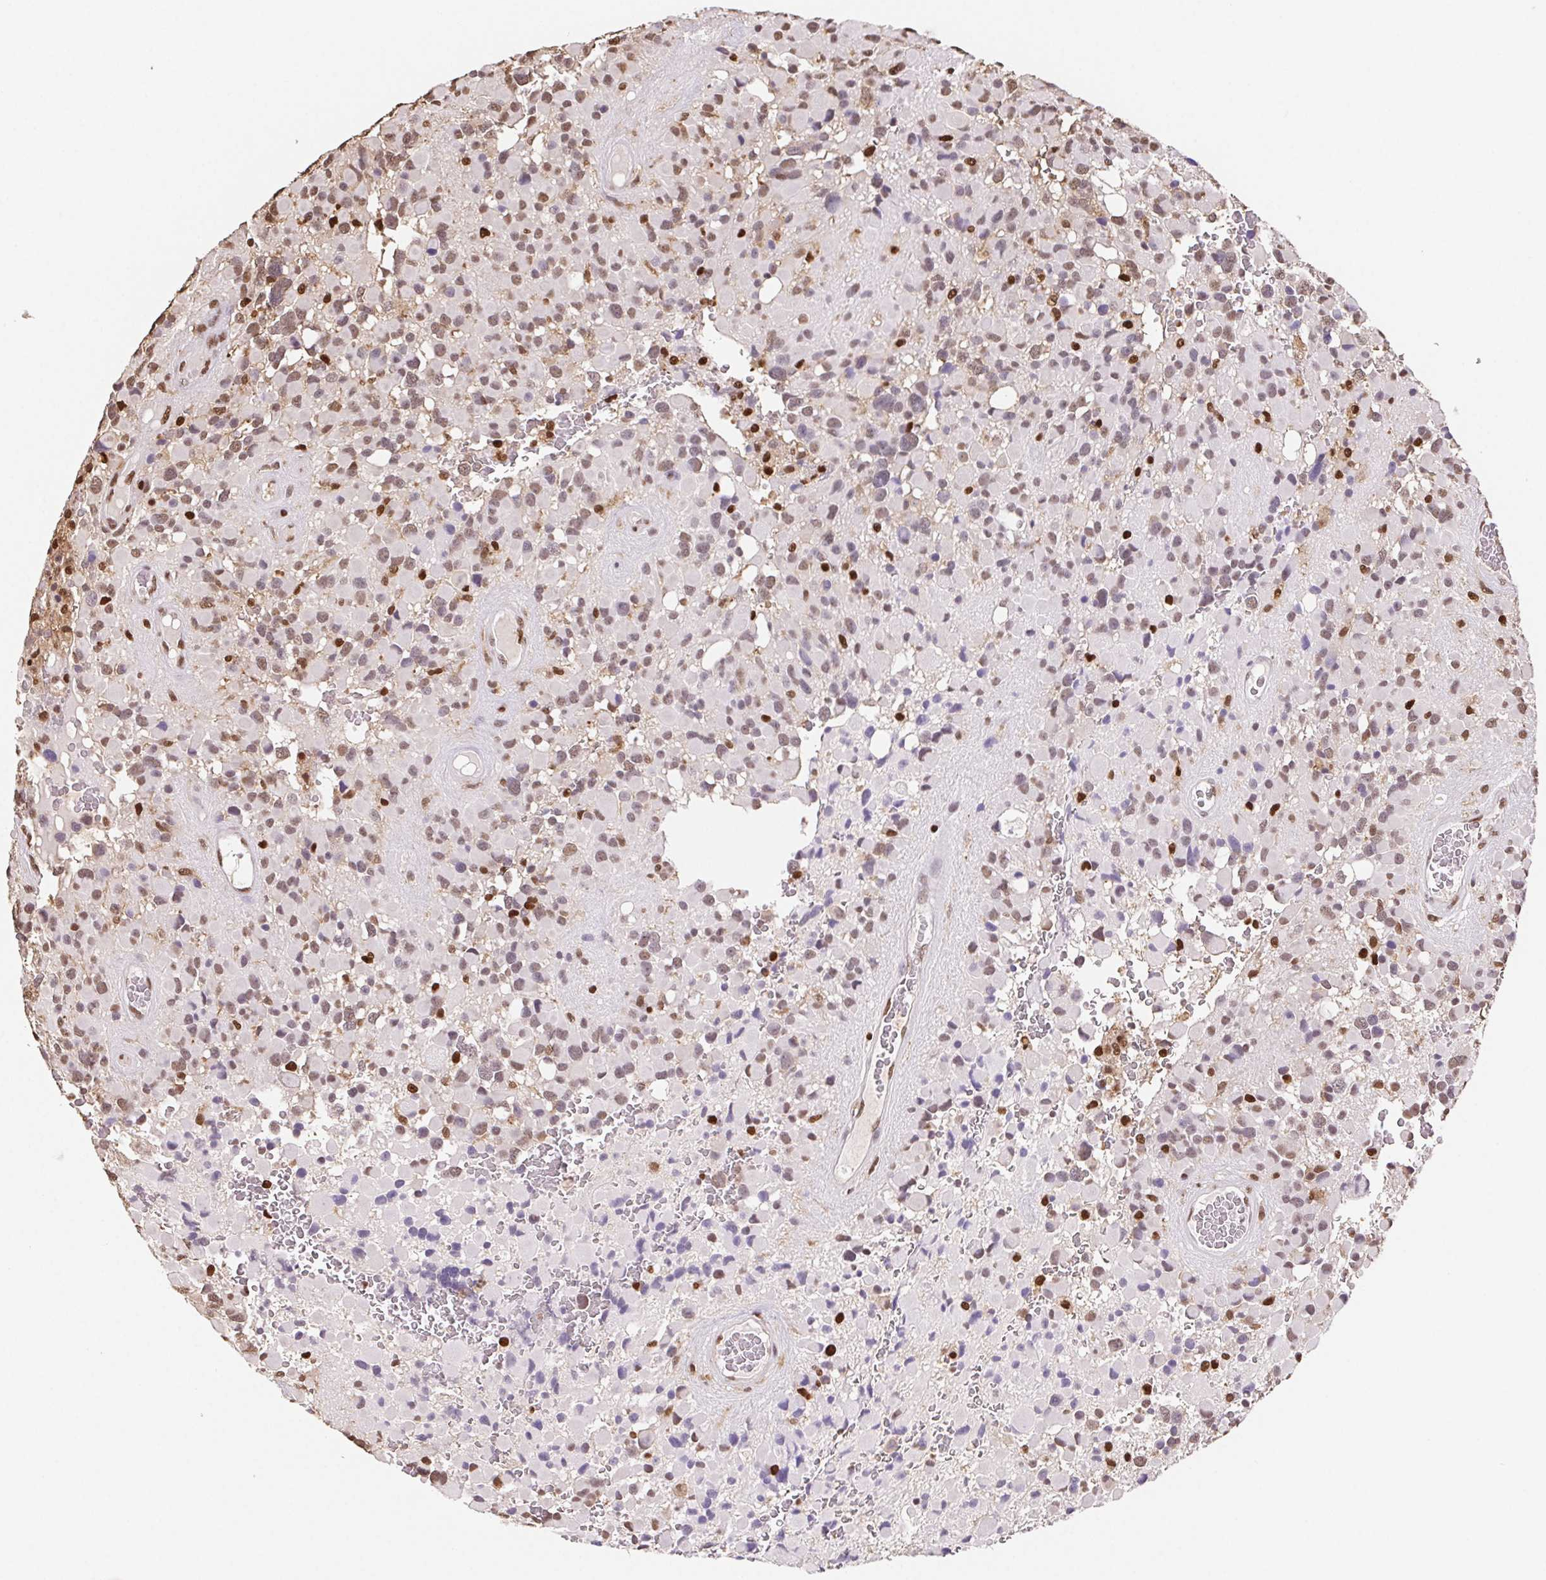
{"staining": {"intensity": "weak", "quantity": "<25%", "location": "nuclear"}, "tissue": "glioma", "cell_type": "Tumor cells", "image_type": "cancer", "snomed": [{"axis": "morphology", "description": "Glioma, malignant, High grade"}, {"axis": "topography", "description": "Brain"}], "caption": "Immunohistochemical staining of glioma reveals no significant expression in tumor cells. The staining was performed using DAB to visualize the protein expression in brown, while the nuclei were stained in blue with hematoxylin (Magnification: 20x).", "gene": "SET", "patient": {"sex": "female", "age": 40}}